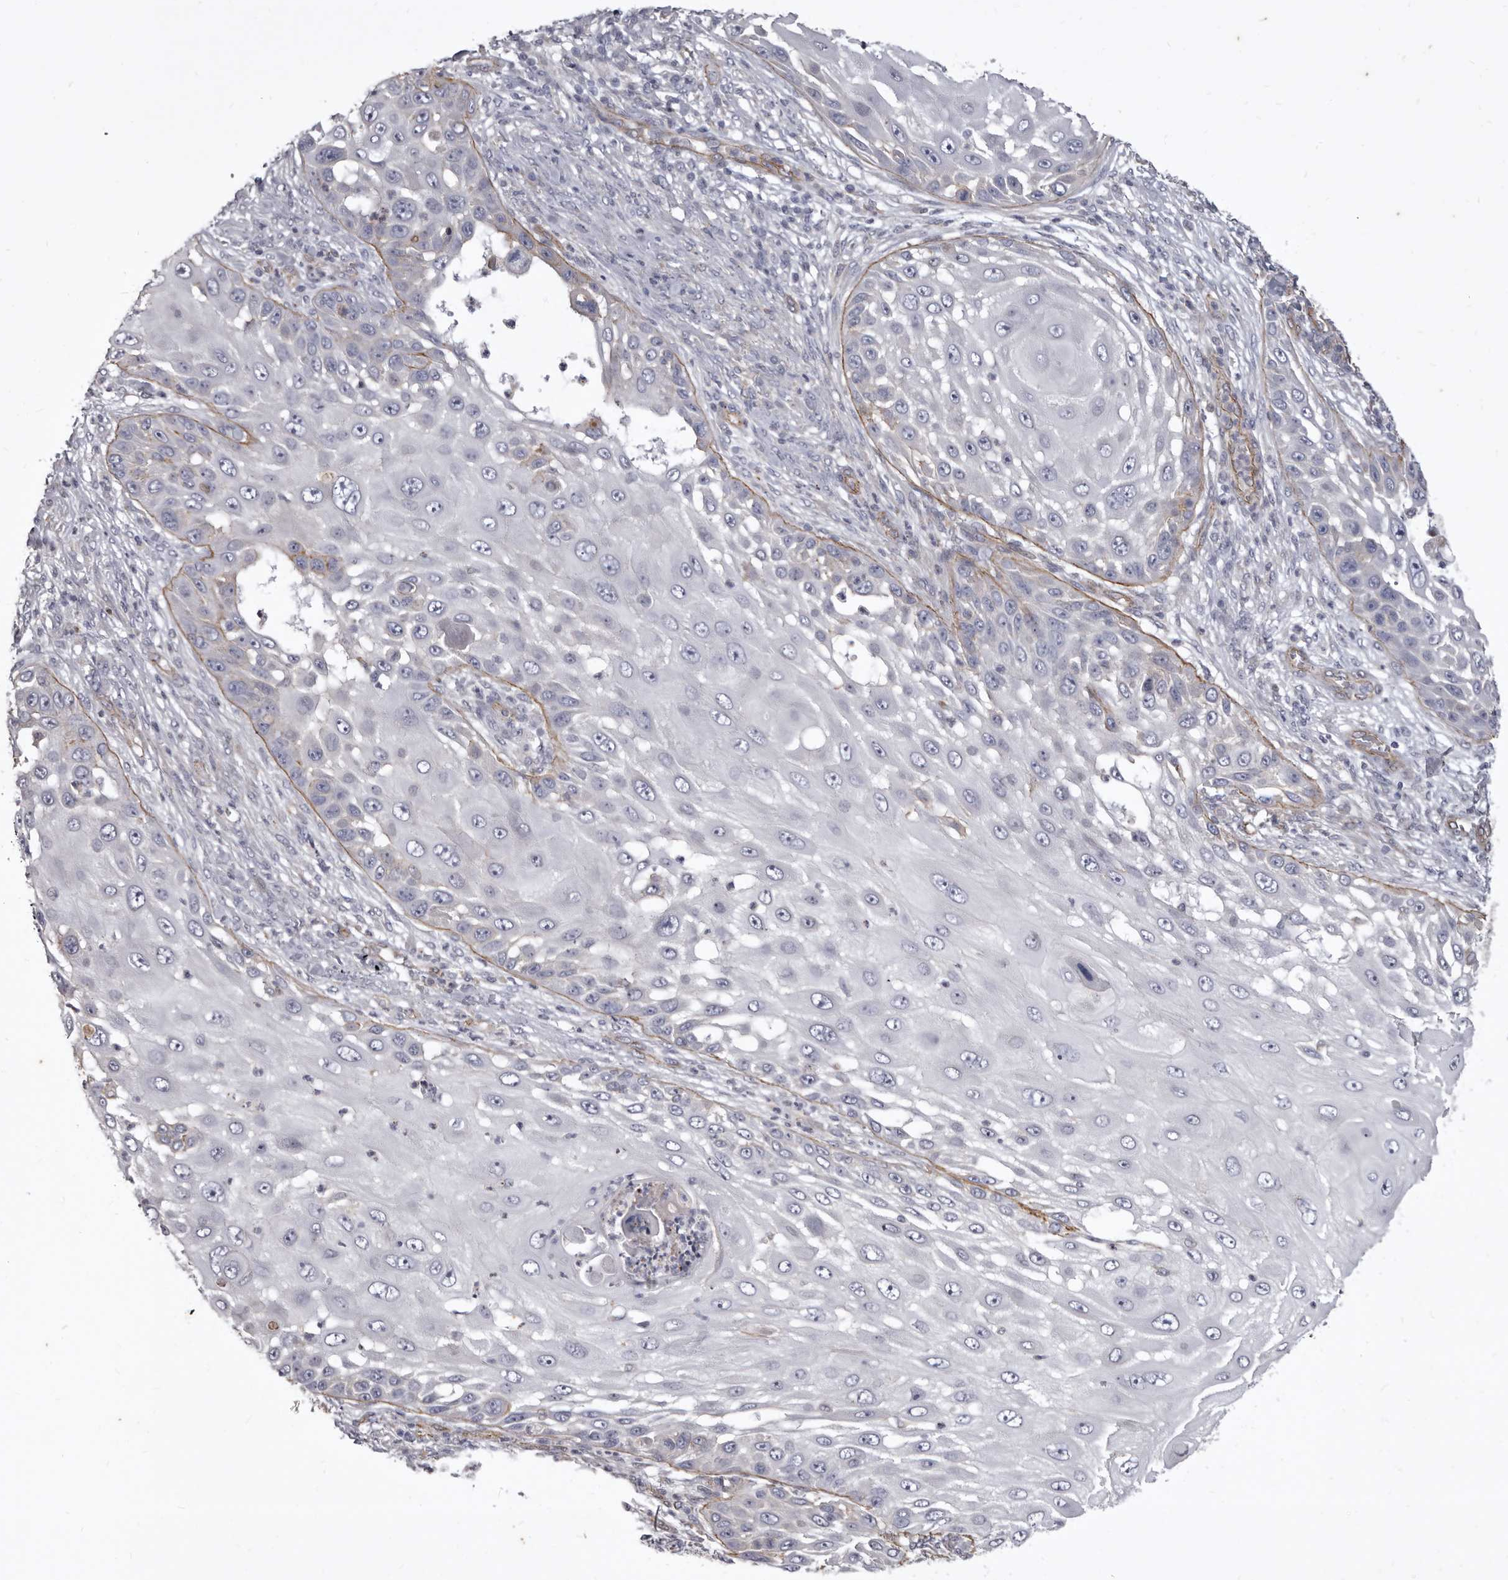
{"staining": {"intensity": "negative", "quantity": "none", "location": "none"}, "tissue": "skin cancer", "cell_type": "Tumor cells", "image_type": "cancer", "snomed": [{"axis": "morphology", "description": "Squamous cell carcinoma, NOS"}, {"axis": "topography", "description": "Skin"}], "caption": "This photomicrograph is of skin cancer (squamous cell carcinoma) stained with IHC to label a protein in brown with the nuclei are counter-stained blue. There is no positivity in tumor cells.", "gene": "P2RX6", "patient": {"sex": "female", "age": 44}}